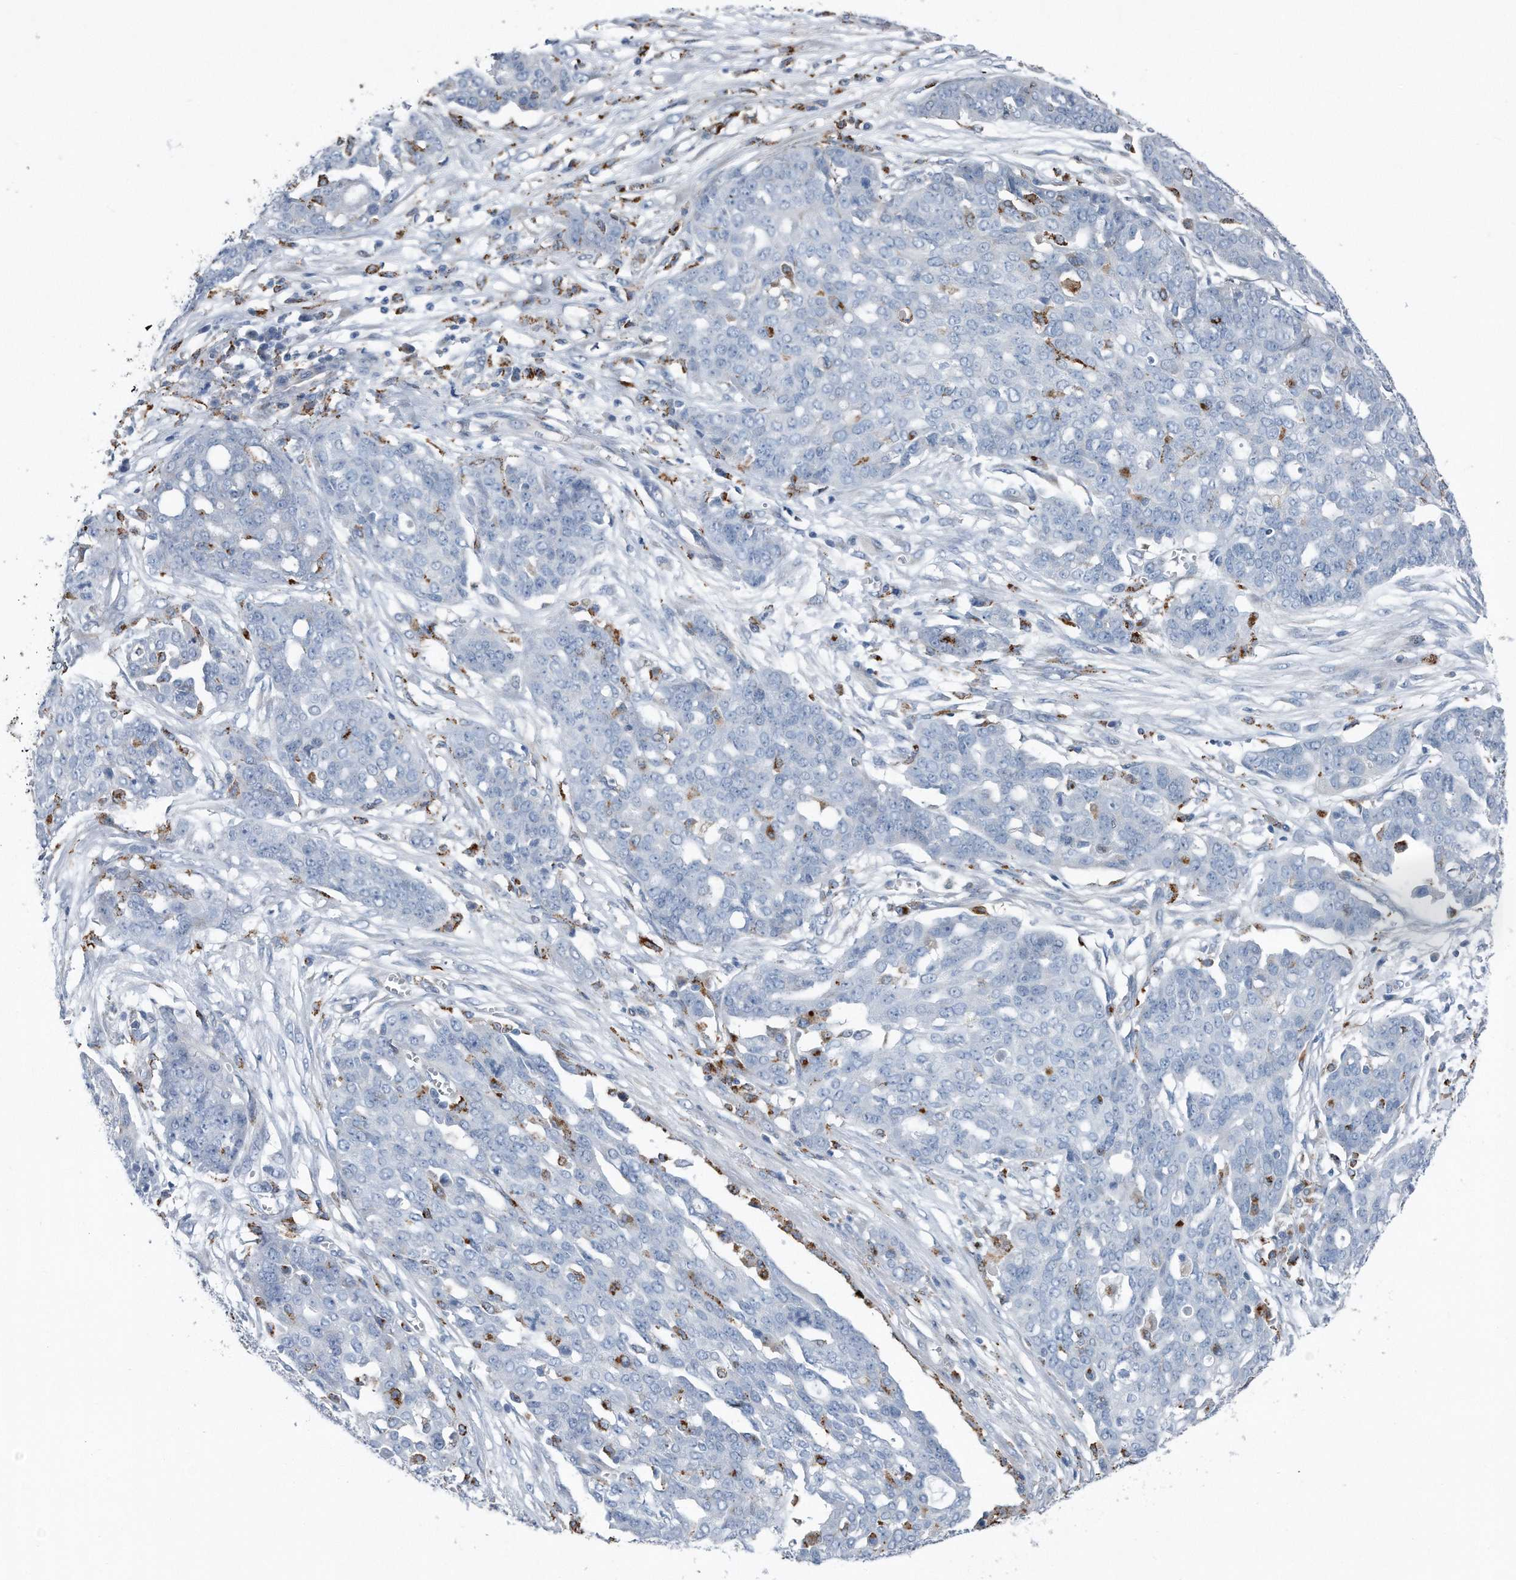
{"staining": {"intensity": "negative", "quantity": "none", "location": "none"}, "tissue": "ovarian cancer", "cell_type": "Tumor cells", "image_type": "cancer", "snomed": [{"axis": "morphology", "description": "Cystadenocarcinoma, serous, NOS"}, {"axis": "topography", "description": "Soft tissue"}, {"axis": "topography", "description": "Ovary"}], "caption": "The histopathology image reveals no staining of tumor cells in ovarian cancer. The staining was performed using DAB to visualize the protein expression in brown, while the nuclei were stained in blue with hematoxylin (Magnification: 20x).", "gene": "ZNF772", "patient": {"sex": "female", "age": 57}}